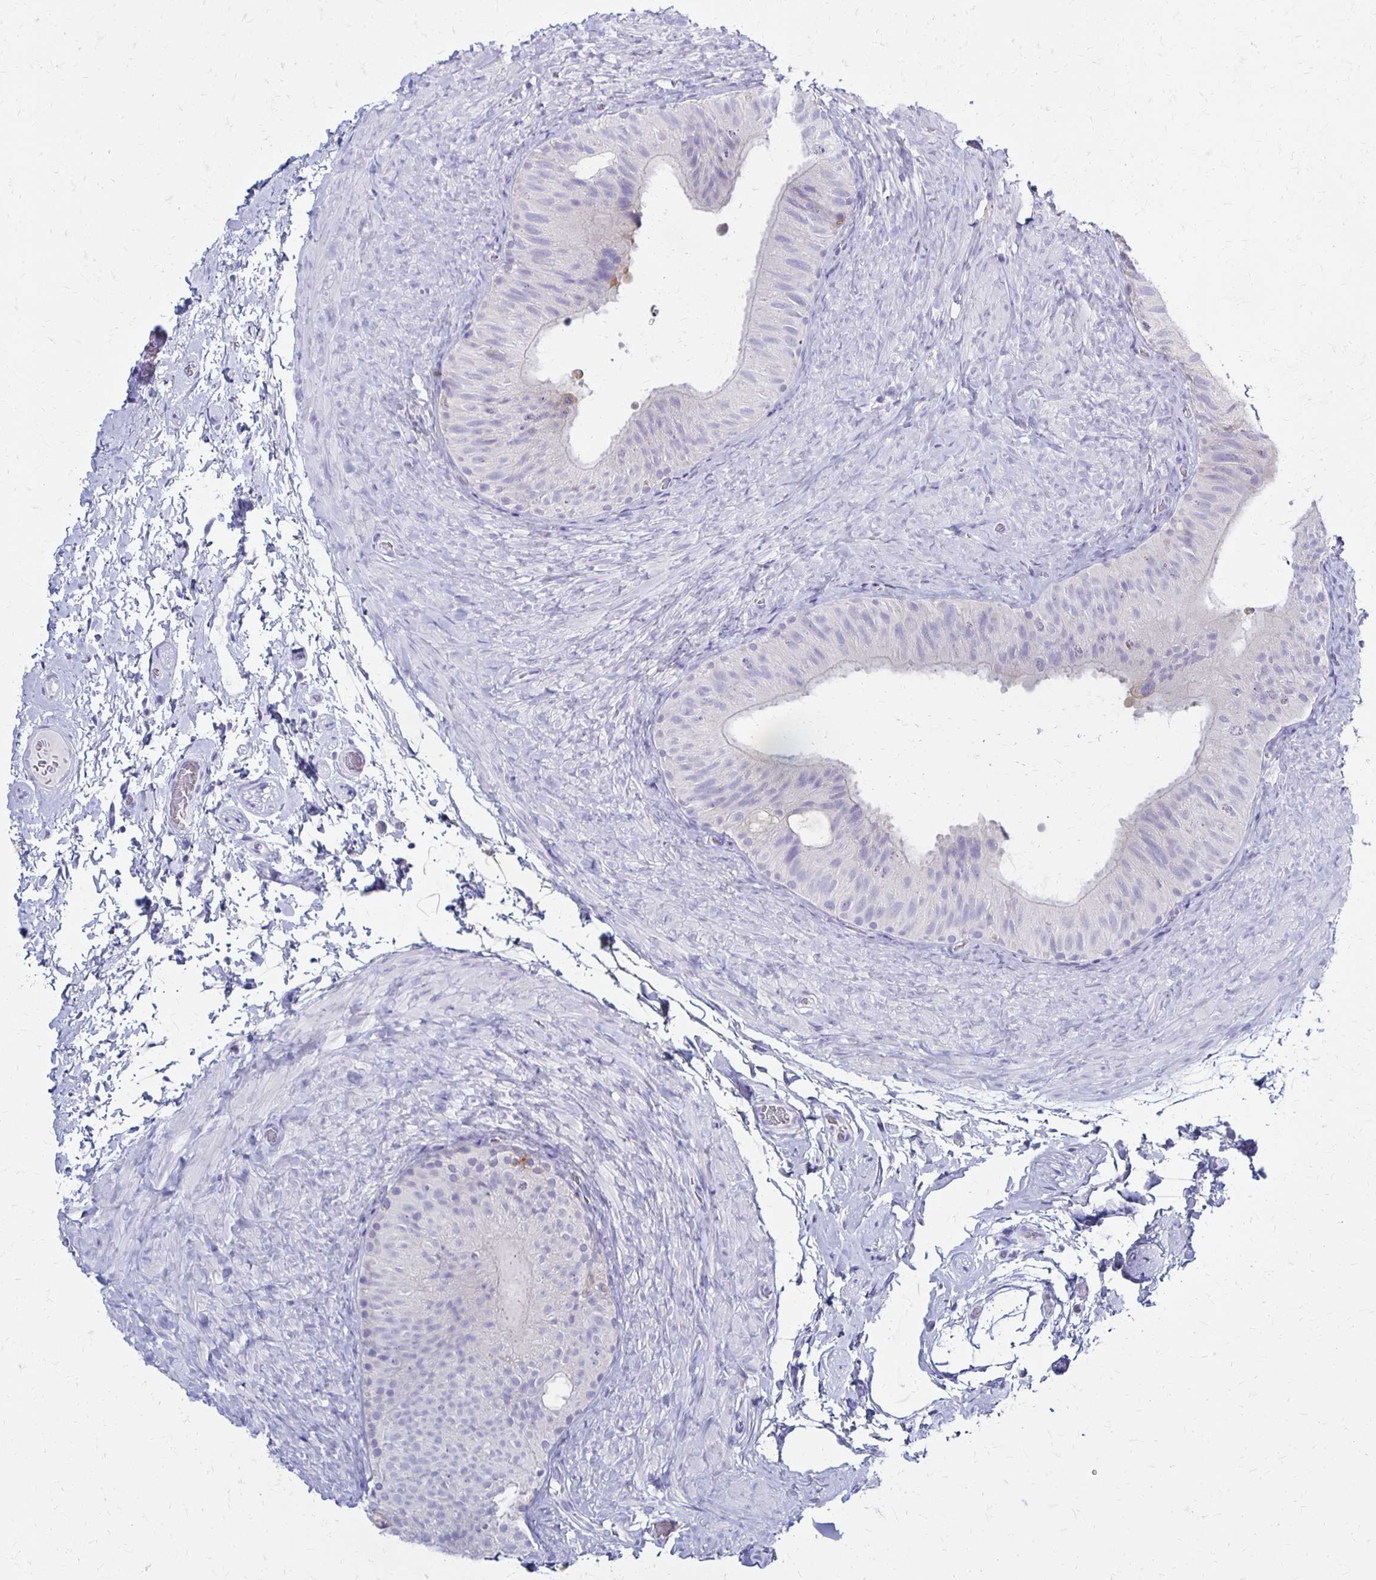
{"staining": {"intensity": "negative", "quantity": "none", "location": "none"}, "tissue": "epididymis", "cell_type": "Glandular cells", "image_type": "normal", "snomed": [{"axis": "morphology", "description": "Normal tissue, NOS"}, {"axis": "topography", "description": "Epididymis, spermatic cord, NOS"}, {"axis": "topography", "description": "Epididymis"}], "caption": "Micrograph shows no protein staining in glandular cells of unremarkable epididymis.", "gene": "FNTB", "patient": {"sex": "male", "age": 31}}